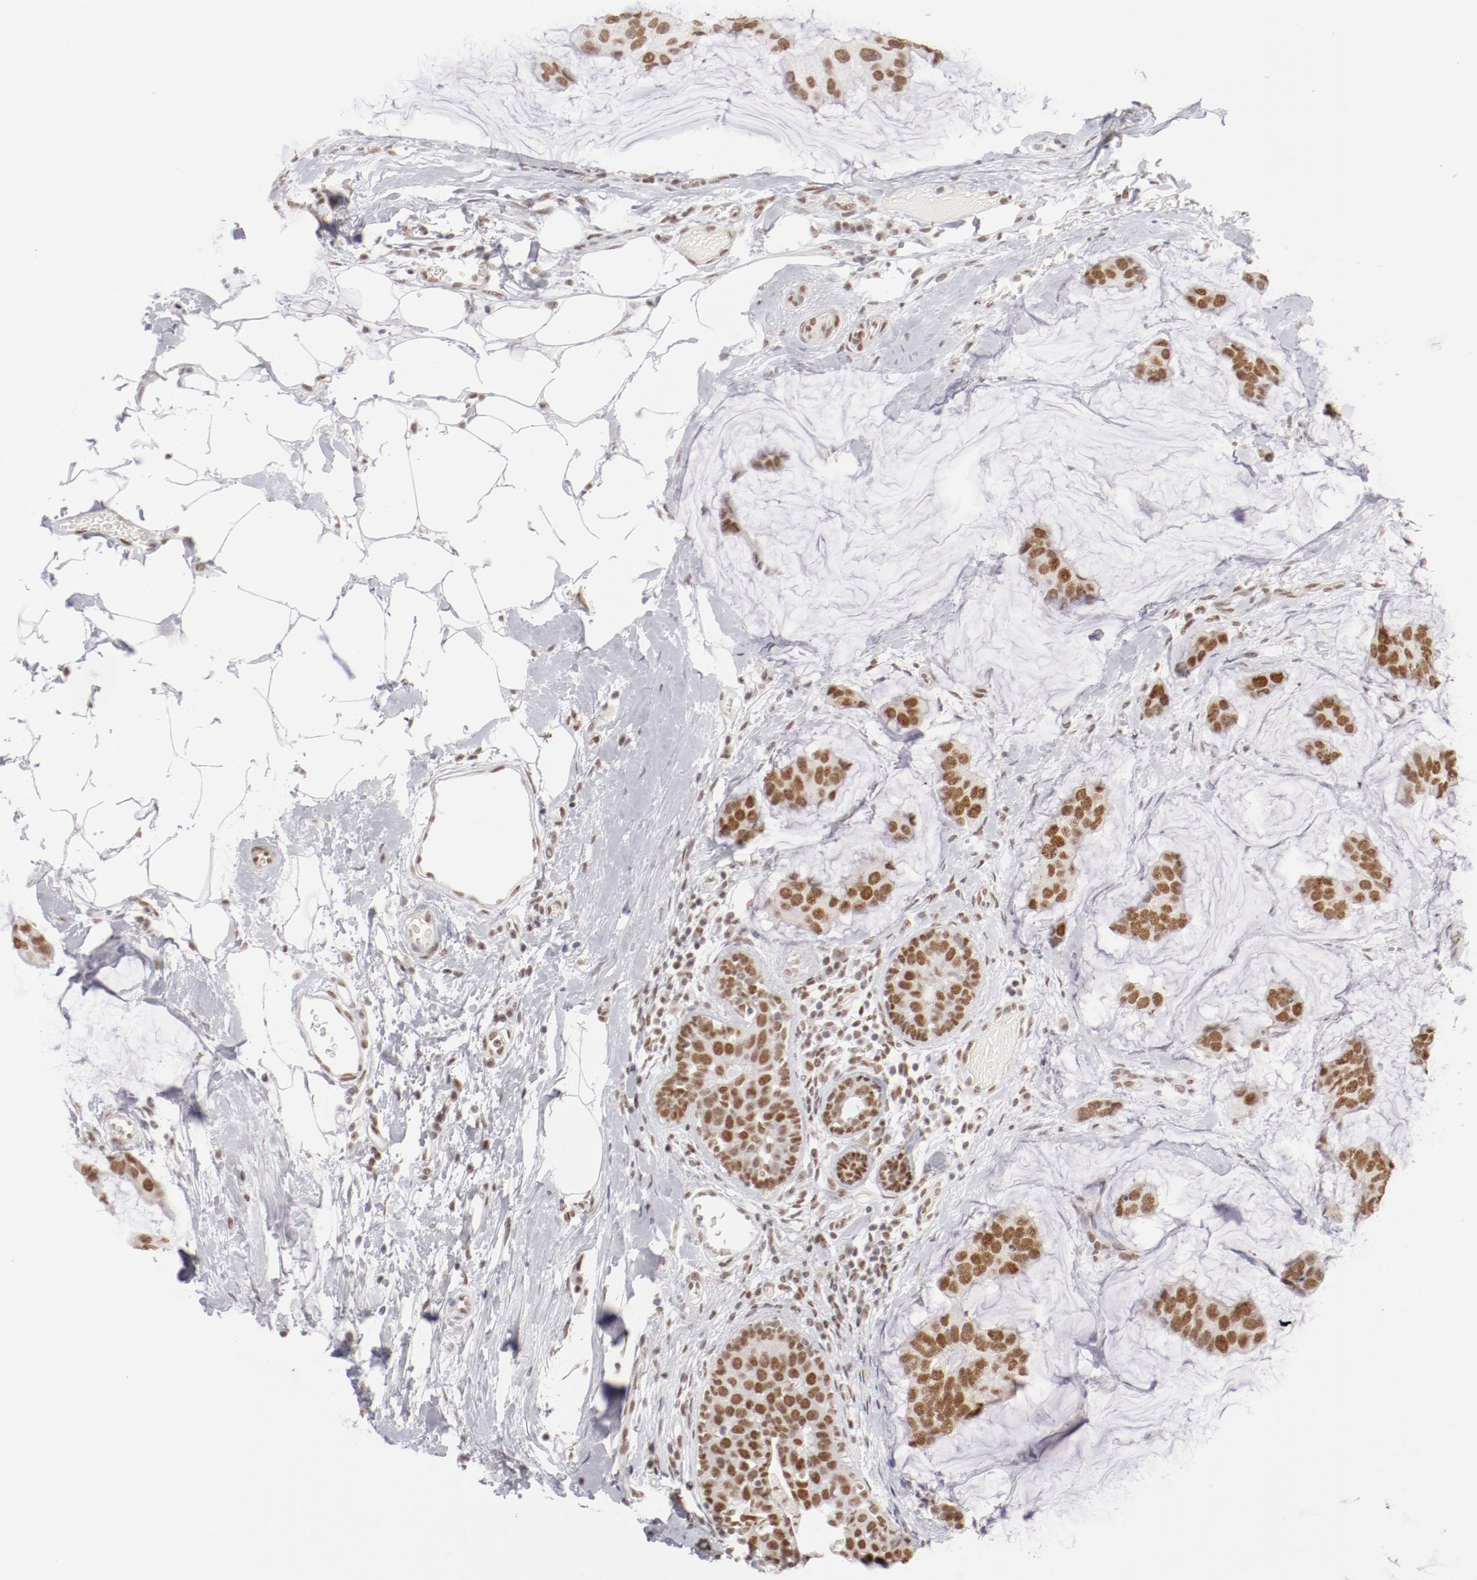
{"staining": {"intensity": "strong", "quantity": ">75%", "location": "nuclear"}, "tissue": "breast cancer", "cell_type": "Tumor cells", "image_type": "cancer", "snomed": [{"axis": "morphology", "description": "Normal tissue, NOS"}, {"axis": "morphology", "description": "Duct carcinoma"}, {"axis": "topography", "description": "Breast"}], "caption": "Approximately >75% of tumor cells in human breast cancer display strong nuclear protein expression as visualized by brown immunohistochemical staining.", "gene": "TFAP4", "patient": {"sex": "female", "age": 50}}